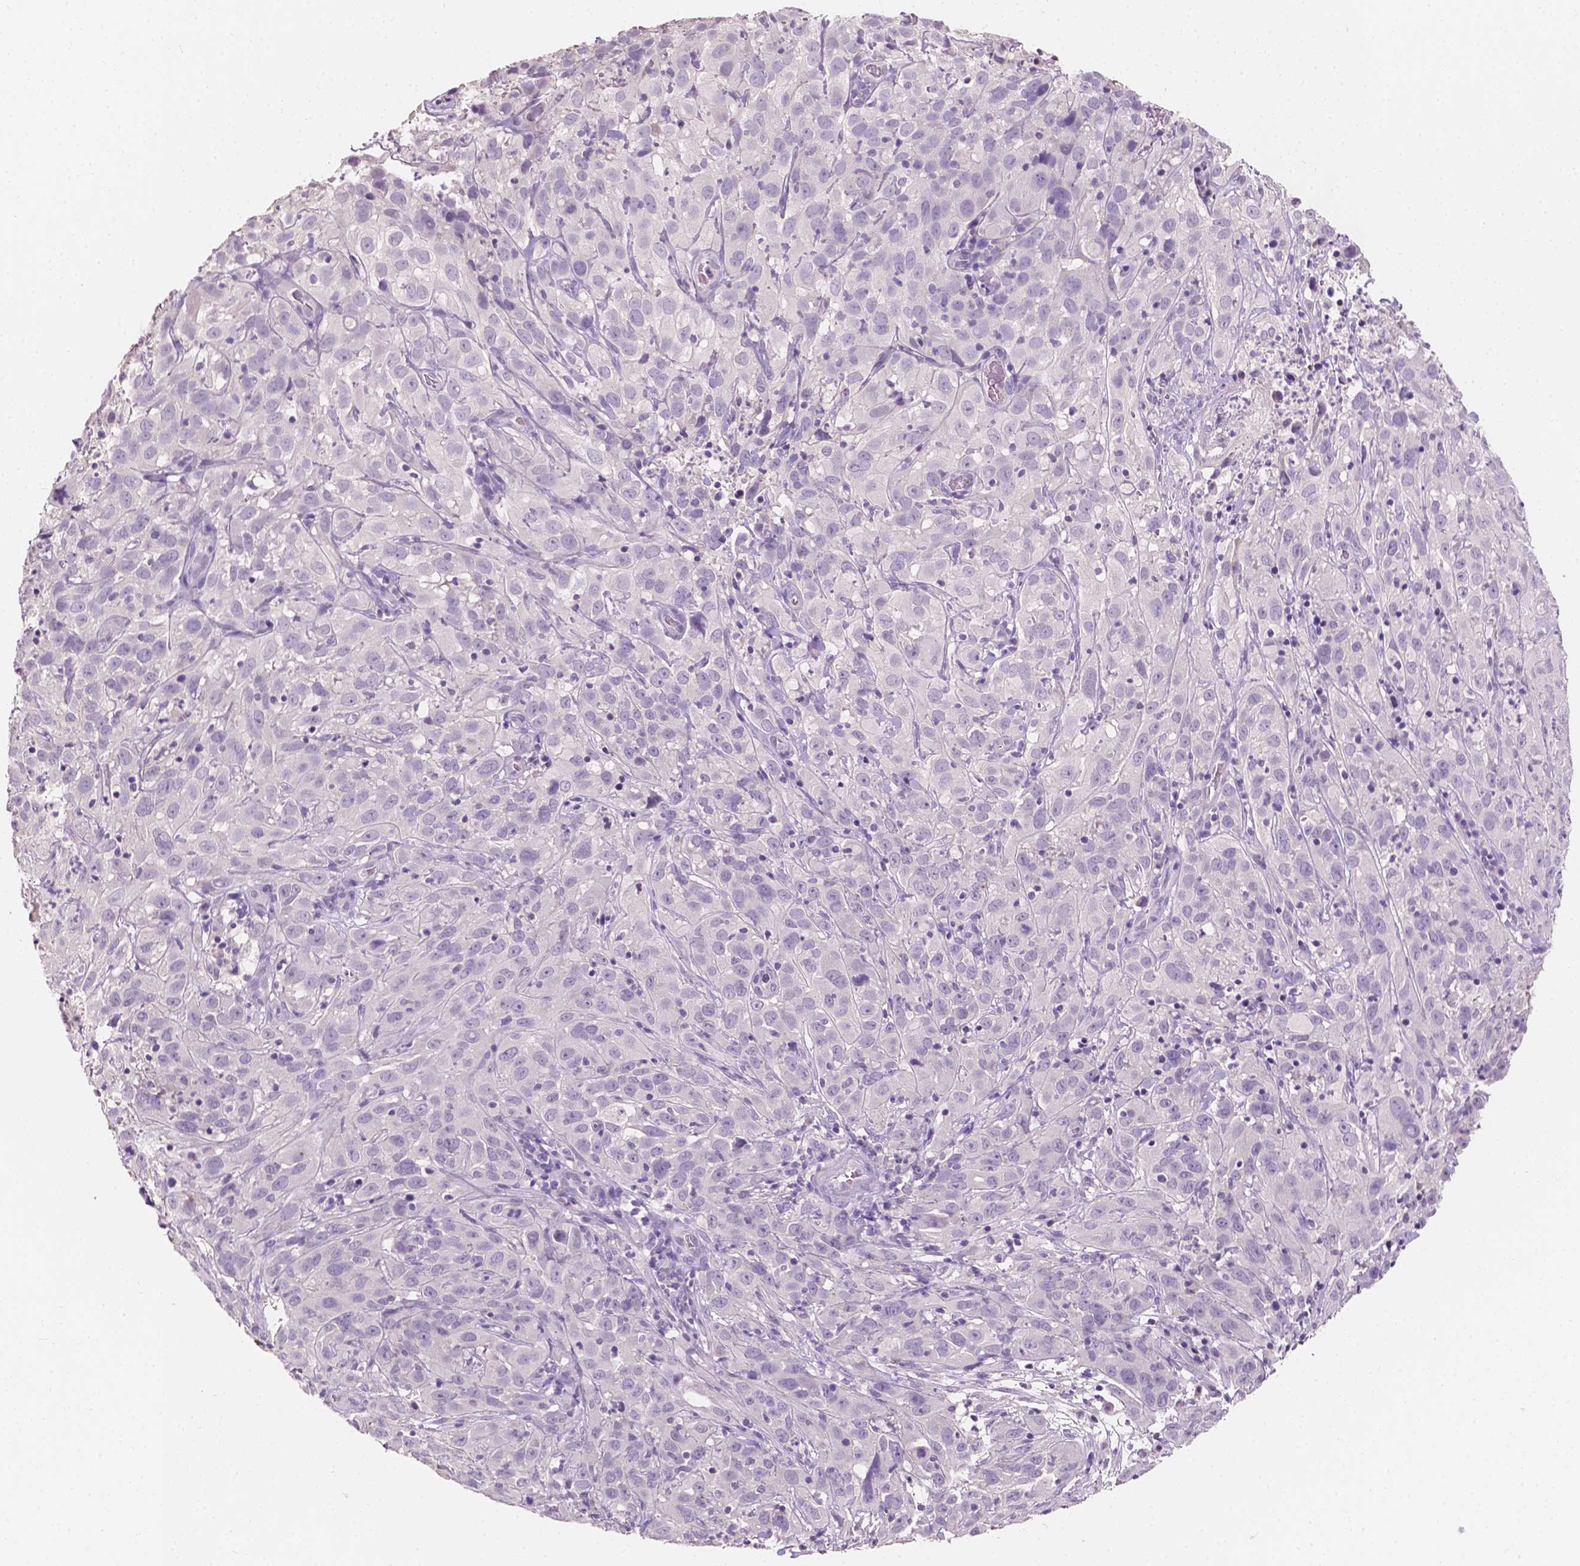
{"staining": {"intensity": "negative", "quantity": "none", "location": "none"}, "tissue": "cervical cancer", "cell_type": "Tumor cells", "image_type": "cancer", "snomed": [{"axis": "morphology", "description": "Squamous cell carcinoma, NOS"}, {"axis": "topography", "description": "Cervix"}], "caption": "Immunohistochemical staining of human cervical cancer exhibits no significant expression in tumor cells. (Immunohistochemistry (ihc), brightfield microscopy, high magnification).", "gene": "TAL1", "patient": {"sex": "female", "age": 32}}